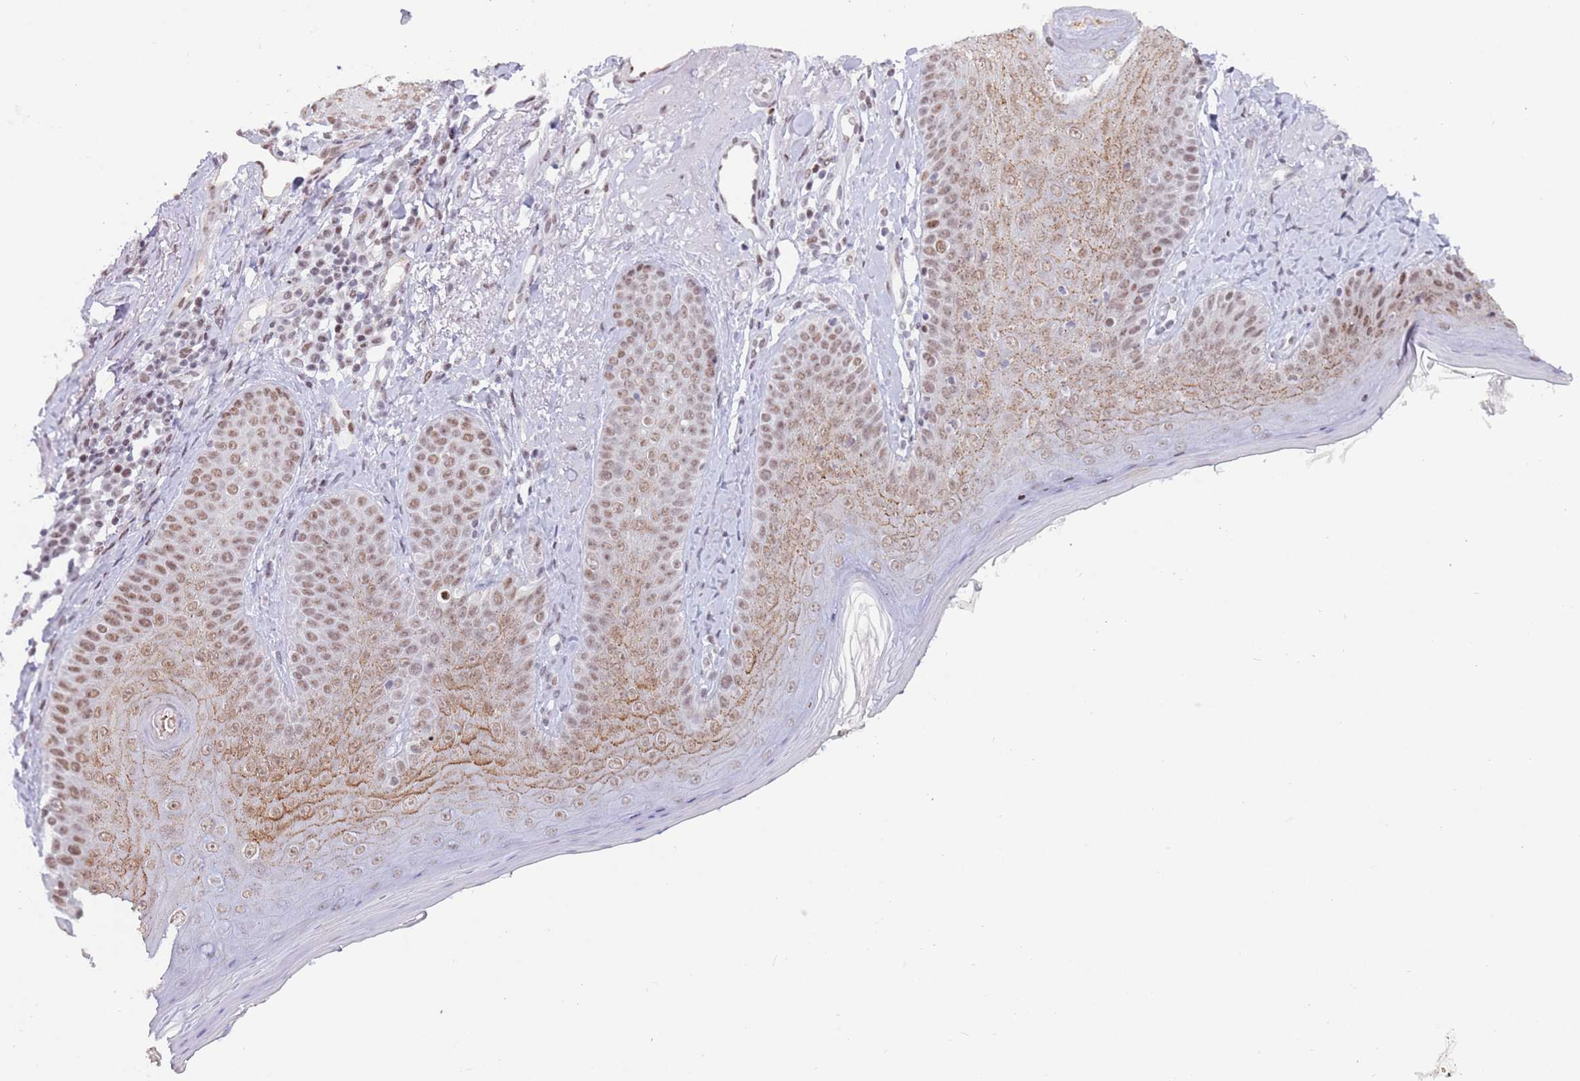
{"staining": {"intensity": "moderate", "quantity": ">75%", "location": "nuclear"}, "tissue": "skin", "cell_type": "Fibroblasts", "image_type": "normal", "snomed": [{"axis": "morphology", "description": "Normal tissue, NOS"}, {"axis": "topography", "description": "Skin"}], "caption": "Brown immunohistochemical staining in normal skin displays moderate nuclear staining in about >75% of fibroblasts. The staining was performed using DAB, with brown indicating positive protein expression. Nuclei are stained blue with hematoxylin.", "gene": "ZNF382", "patient": {"sex": "male", "age": 57}}